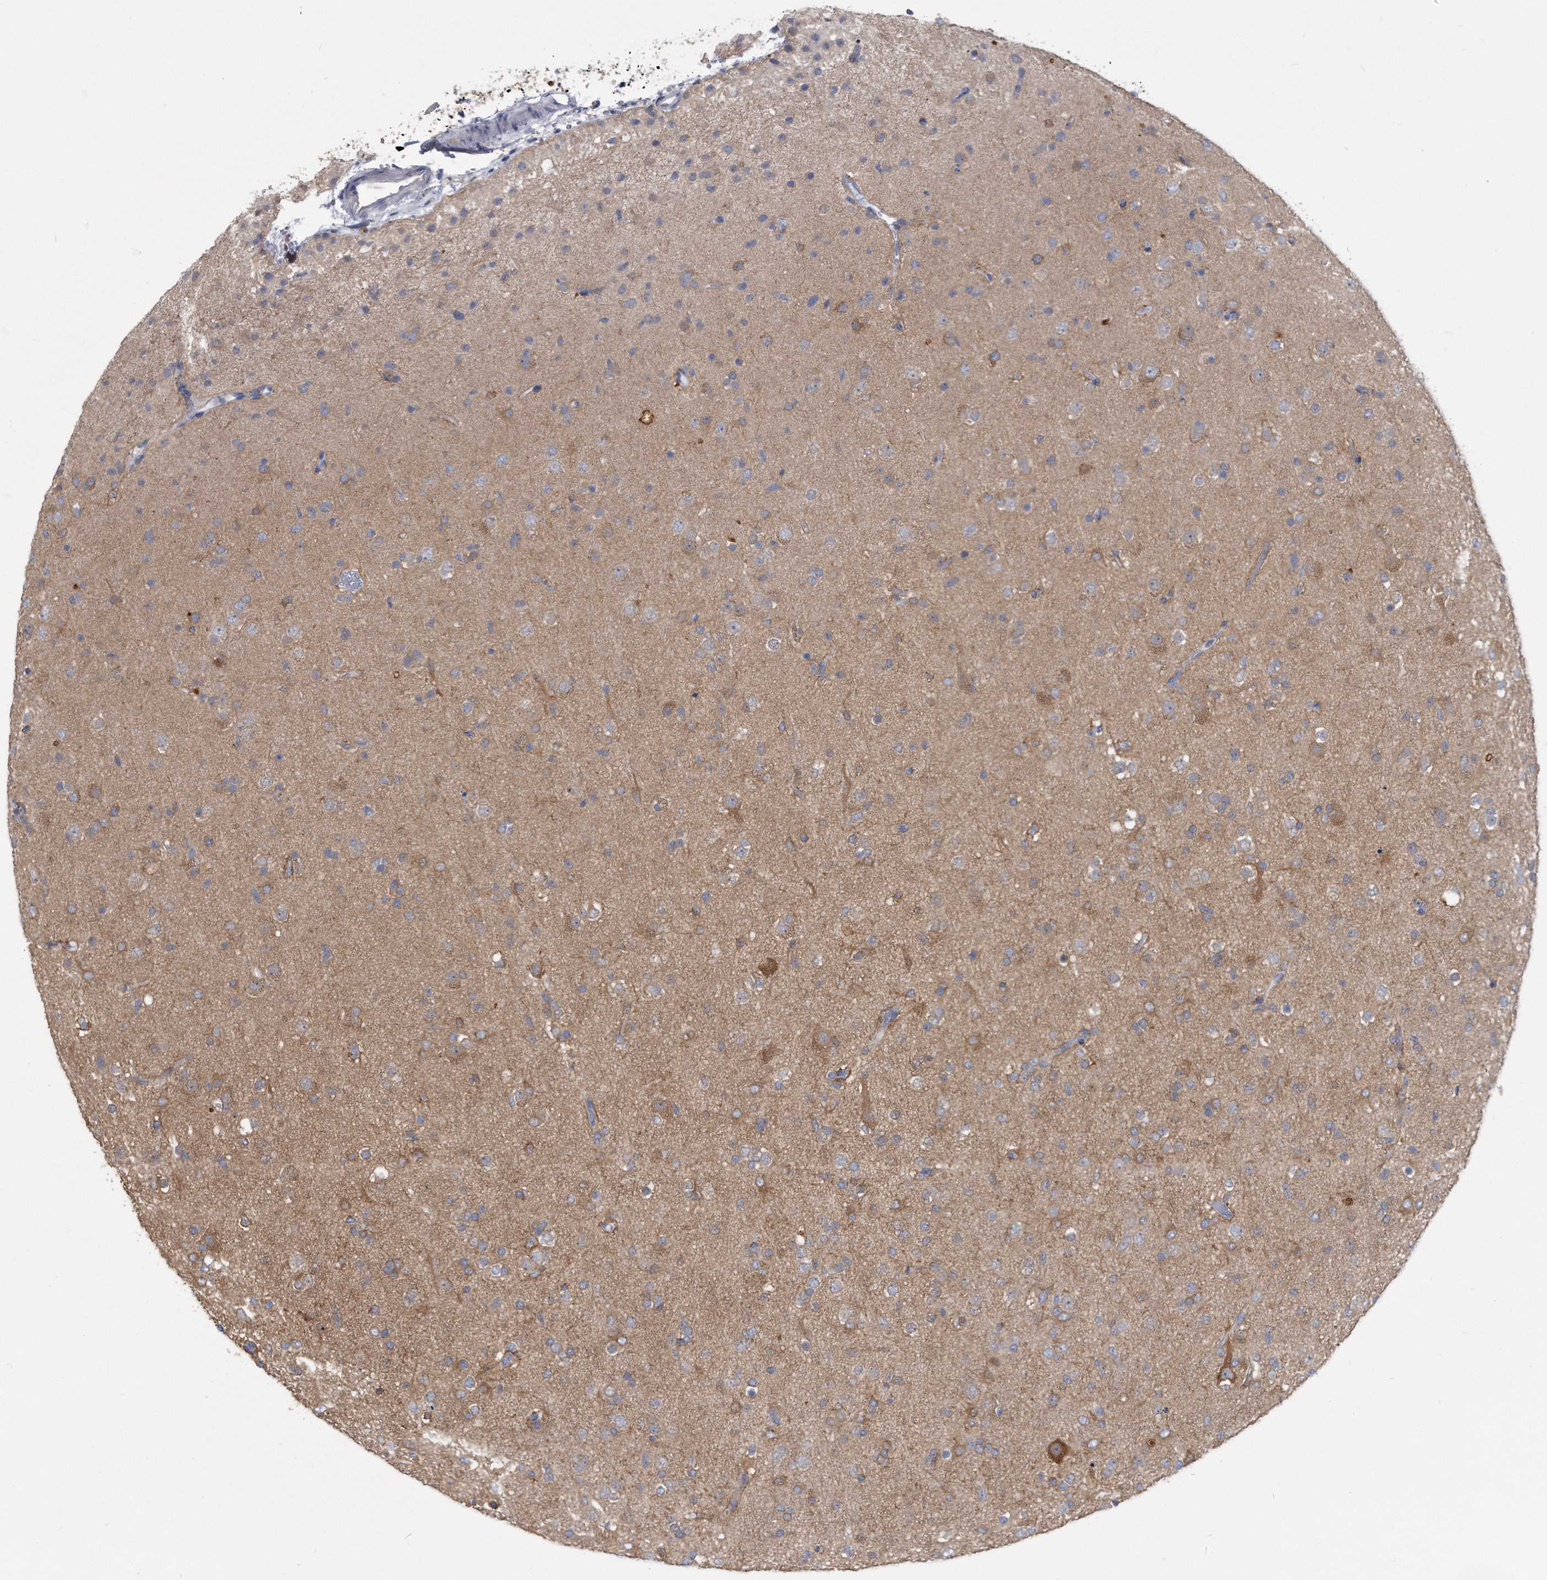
{"staining": {"intensity": "negative", "quantity": "none", "location": "none"}, "tissue": "glioma", "cell_type": "Tumor cells", "image_type": "cancer", "snomed": [{"axis": "morphology", "description": "Glioma, malignant, Low grade"}, {"axis": "topography", "description": "Brain"}], "caption": "An immunohistochemistry image of glioma is shown. There is no staining in tumor cells of glioma.", "gene": "PYGB", "patient": {"sex": "male", "age": 65}}